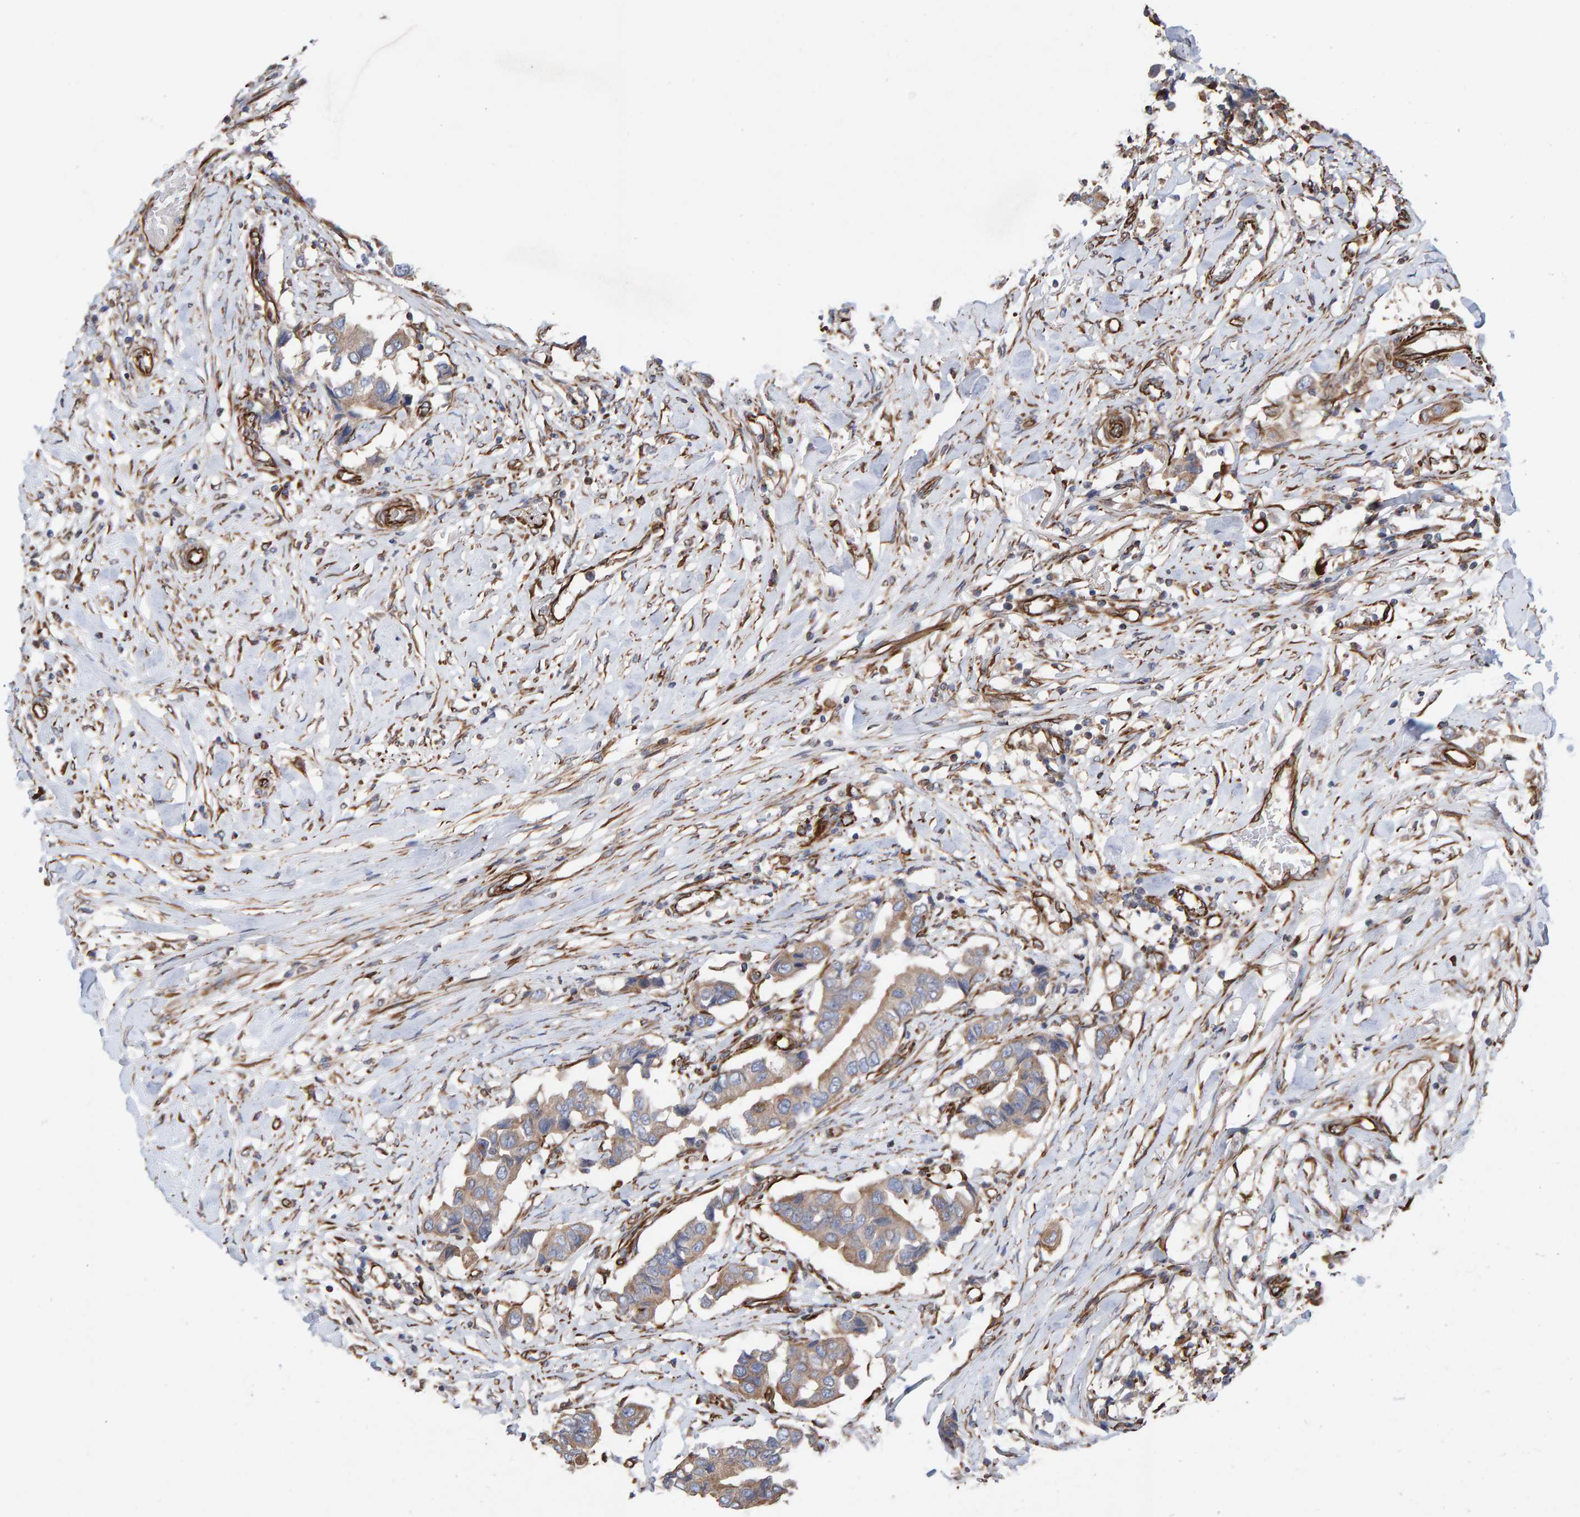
{"staining": {"intensity": "weak", "quantity": "25%-75%", "location": "cytoplasmic/membranous"}, "tissue": "breast cancer", "cell_type": "Tumor cells", "image_type": "cancer", "snomed": [{"axis": "morphology", "description": "Duct carcinoma"}, {"axis": "topography", "description": "Breast"}], "caption": "Tumor cells demonstrate low levels of weak cytoplasmic/membranous staining in approximately 25%-75% of cells in breast cancer. (IHC, brightfield microscopy, high magnification).", "gene": "ZNF347", "patient": {"sex": "female", "age": 80}}